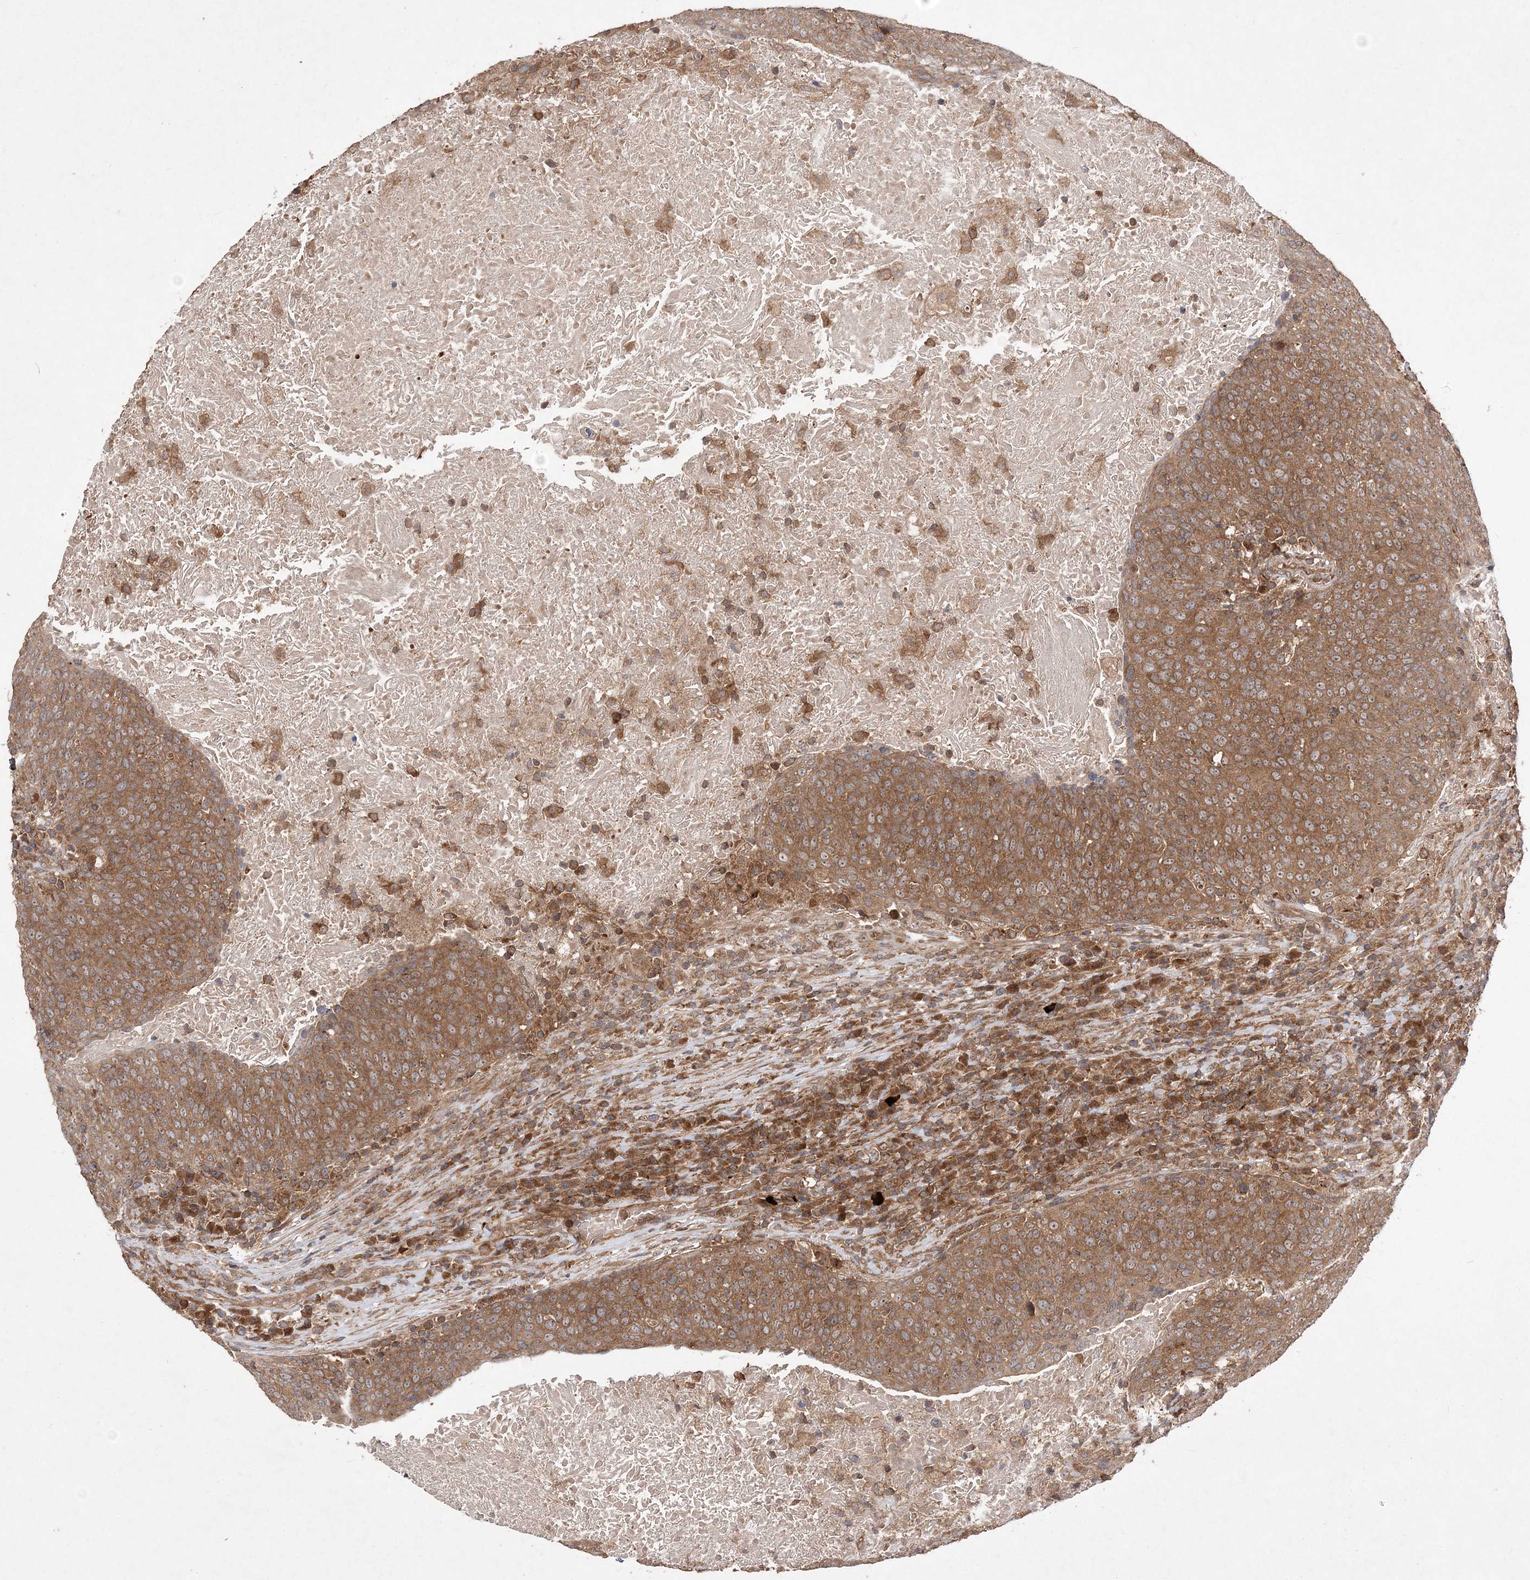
{"staining": {"intensity": "moderate", "quantity": ">75%", "location": "cytoplasmic/membranous,nuclear"}, "tissue": "head and neck cancer", "cell_type": "Tumor cells", "image_type": "cancer", "snomed": [{"axis": "morphology", "description": "Squamous cell carcinoma, NOS"}, {"axis": "morphology", "description": "Squamous cell carcinoma, metastatic, NOS"}, {"axis": "topography", "description": "Lymph node"}, {"axis": "topography", "description": "Head-Neck"}], "caption": "Moderate cytoplasmic/membranous and nuclear positivity is identified in approximately >75% of tumor cells in head and neck cancer. The staining was performed using DAB, with brown indicating positive protein expression. Nuclei are stained blue with hematoxylin.", "gene": "TMEM9B", "patient": {"sex": "male", "age": 62}}